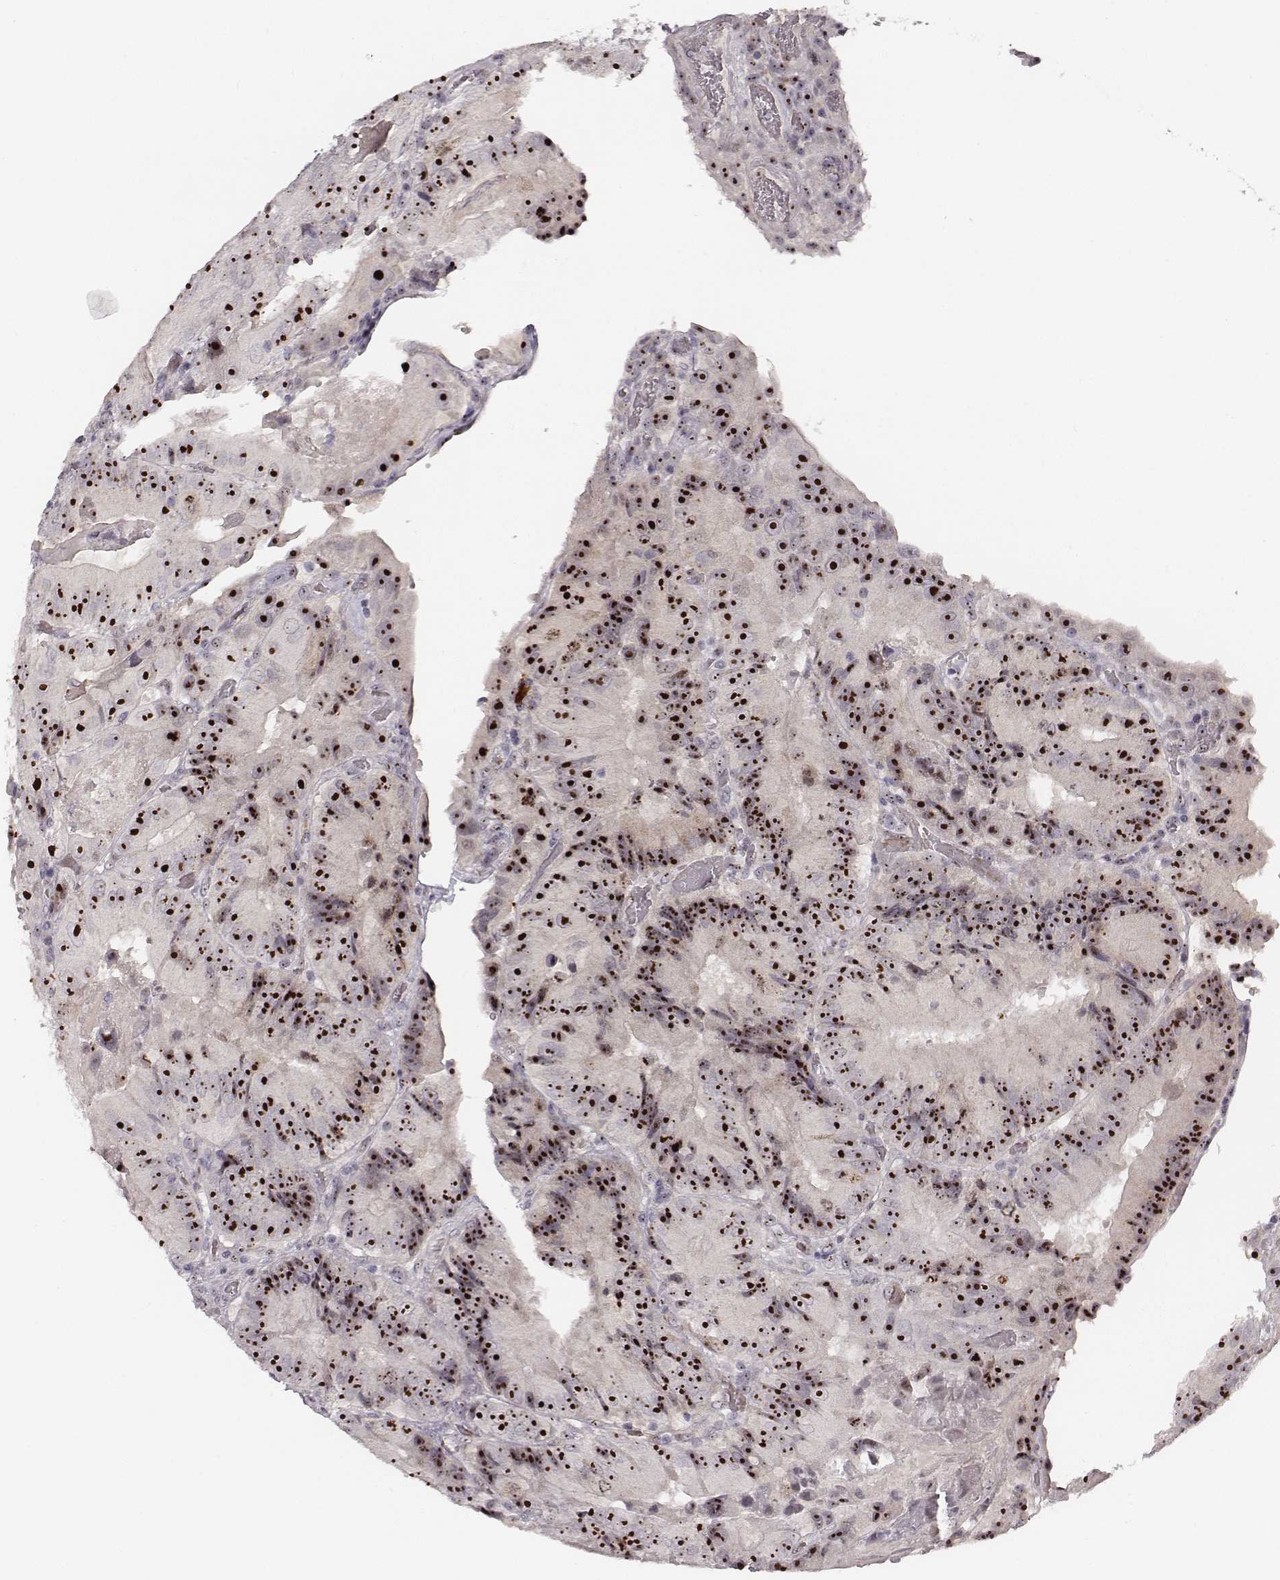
{"staining": {"intensity": "strong", "quantity": ">75%", "location": "nuclear"}, "tissue": "colorectal cancer", "cell_type": "Tumor cells", "image_type": "cancer", "snomed": [{"axis": "morphology", "description": "Adenocarcinoma, NOS"}, {"axis": "topography", "description": "Colon"}], "caption": "Colorectal adenocarcinoma stained with a brown dye reveals strong nuclear positive expression in approximately >75% of tumor cells.", "gene": "NIFK", "patient": {"sex": "female", "age": 86}}